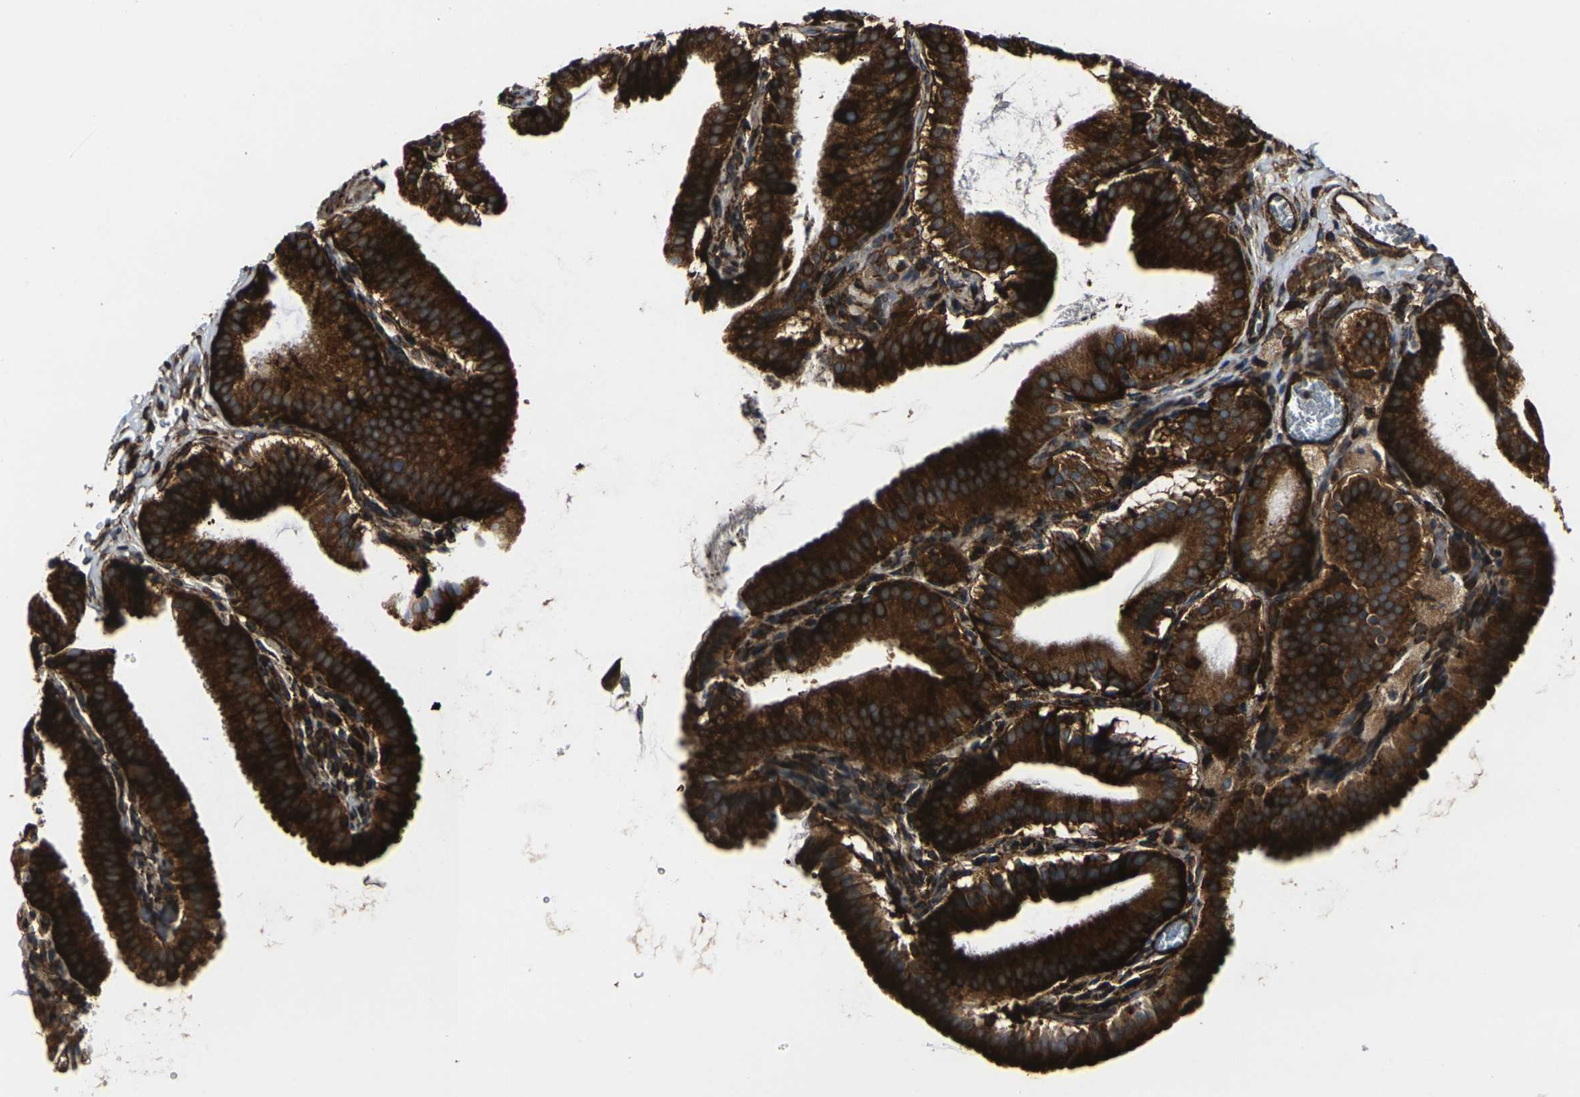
{"staining": {"intensity": "strong", "quantity": ">75%", "location": "cytoplasmic/membranous"}, "tissue": "gallbladder", "cell_type": "Glandular cells", "image_type": "normal", "snomed": [{"axis": "morphology", "description": "Normal tissue, NOS"}, {"axis": "topography", "description": "Gallbladder"}], "caption": "Immunohistochemical staining of benign gallbladder shows high levels of strong cytoplasmic/membranous positivity in approximately >75% of glandular cells.", "gene": "MARCHF2", "patient": {"sex": "male", "age": 54}}